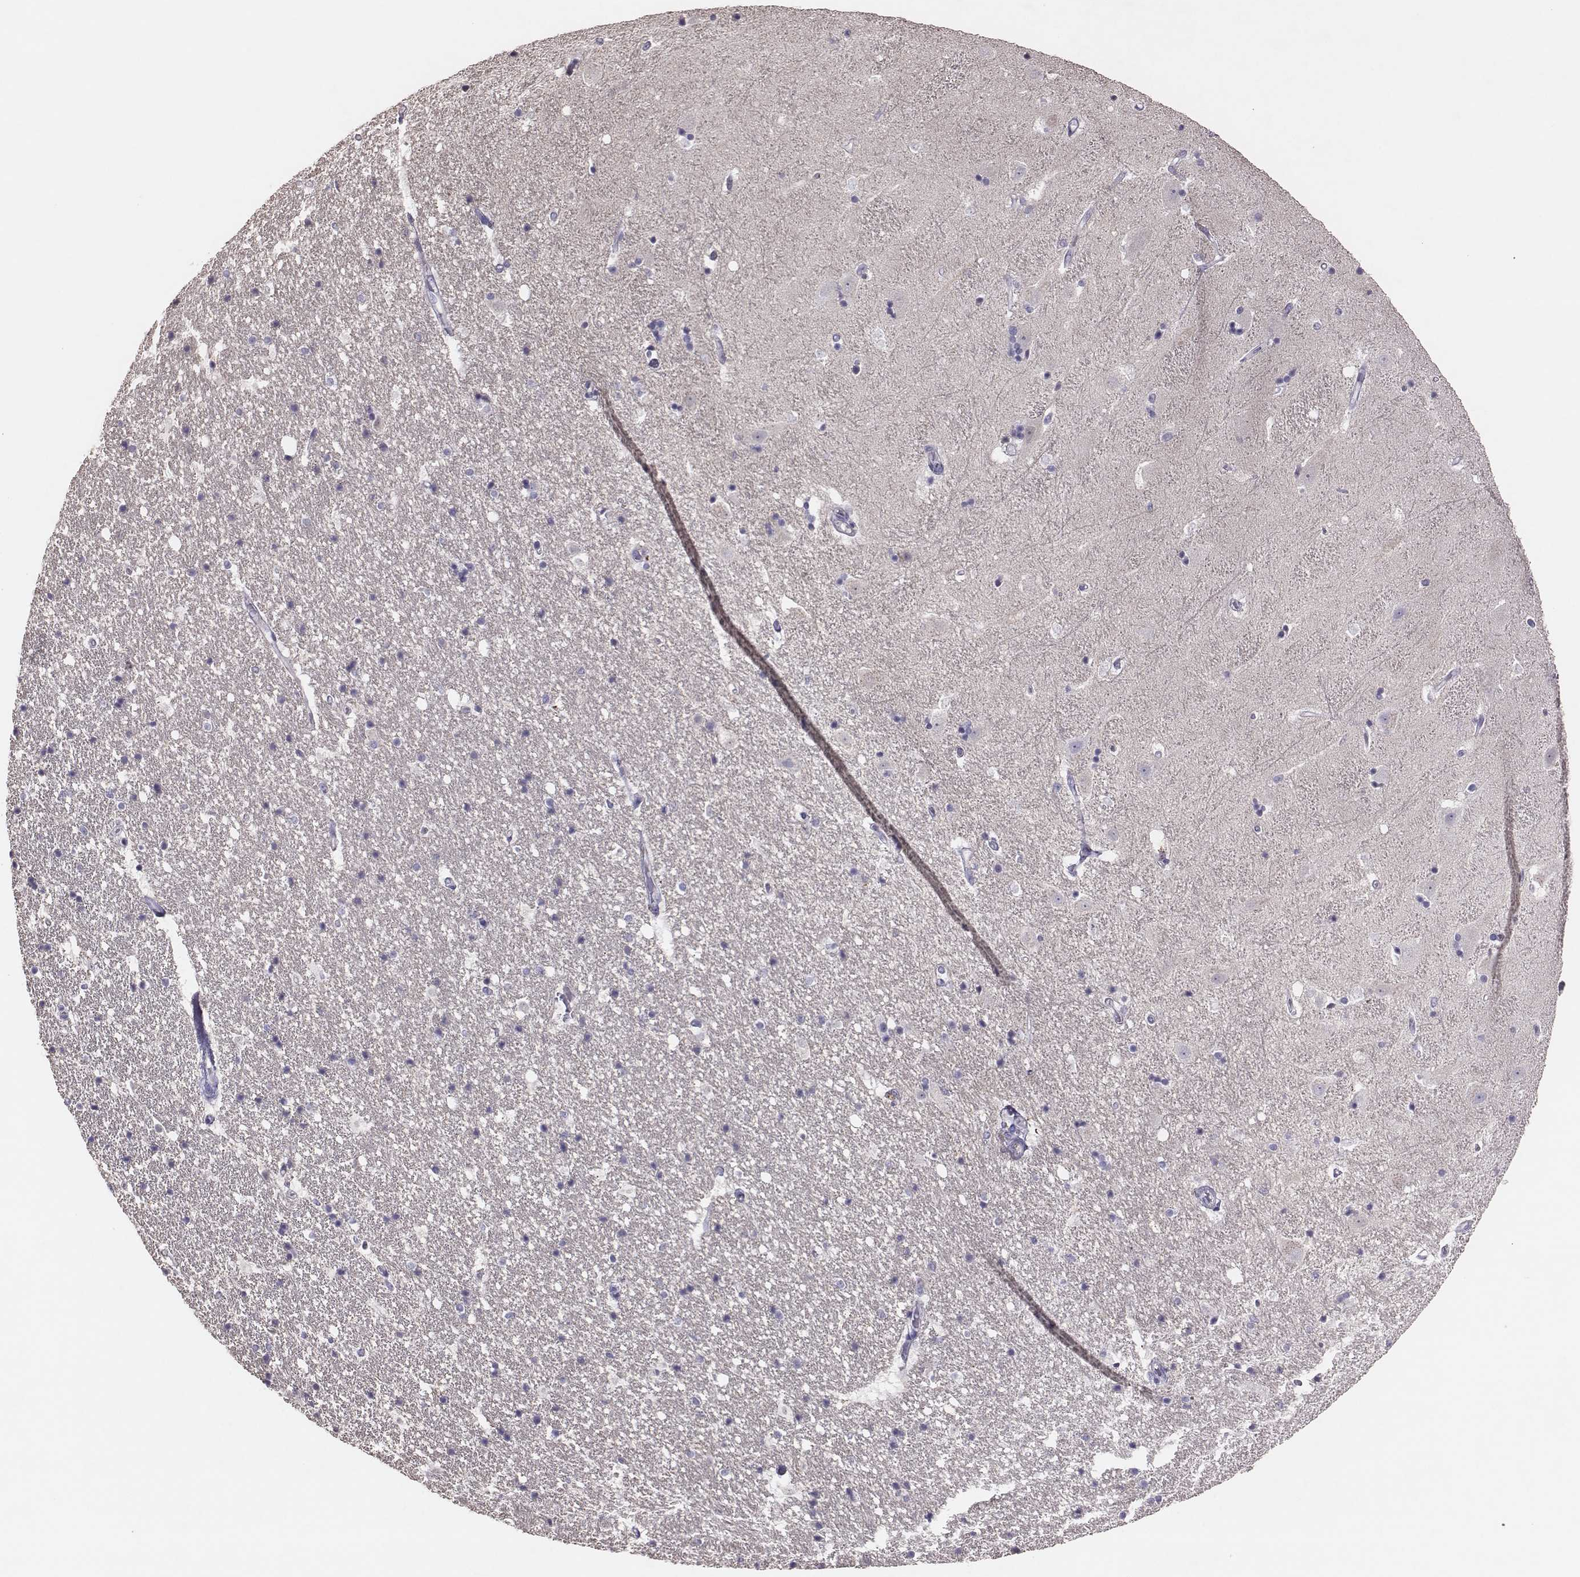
{"staining": {"intensity": "negative", "quantity": "none", "location": "none"}, "tissue": "hippocampus", "cell_type": "Glial cells", "image_type": "normal", "snomed": [{"axis": "morphology", "description": "Normal tissue, NOS"}, {"axis": "topography", "description": "Hippocampus"}], "caption": "Glial cells show no significant positivity in benign hippocampus. (DAB IHC with hematoxylin counter stain).", "gene": "P2RY10", "patient": {"sex": "male", "age": 49}}